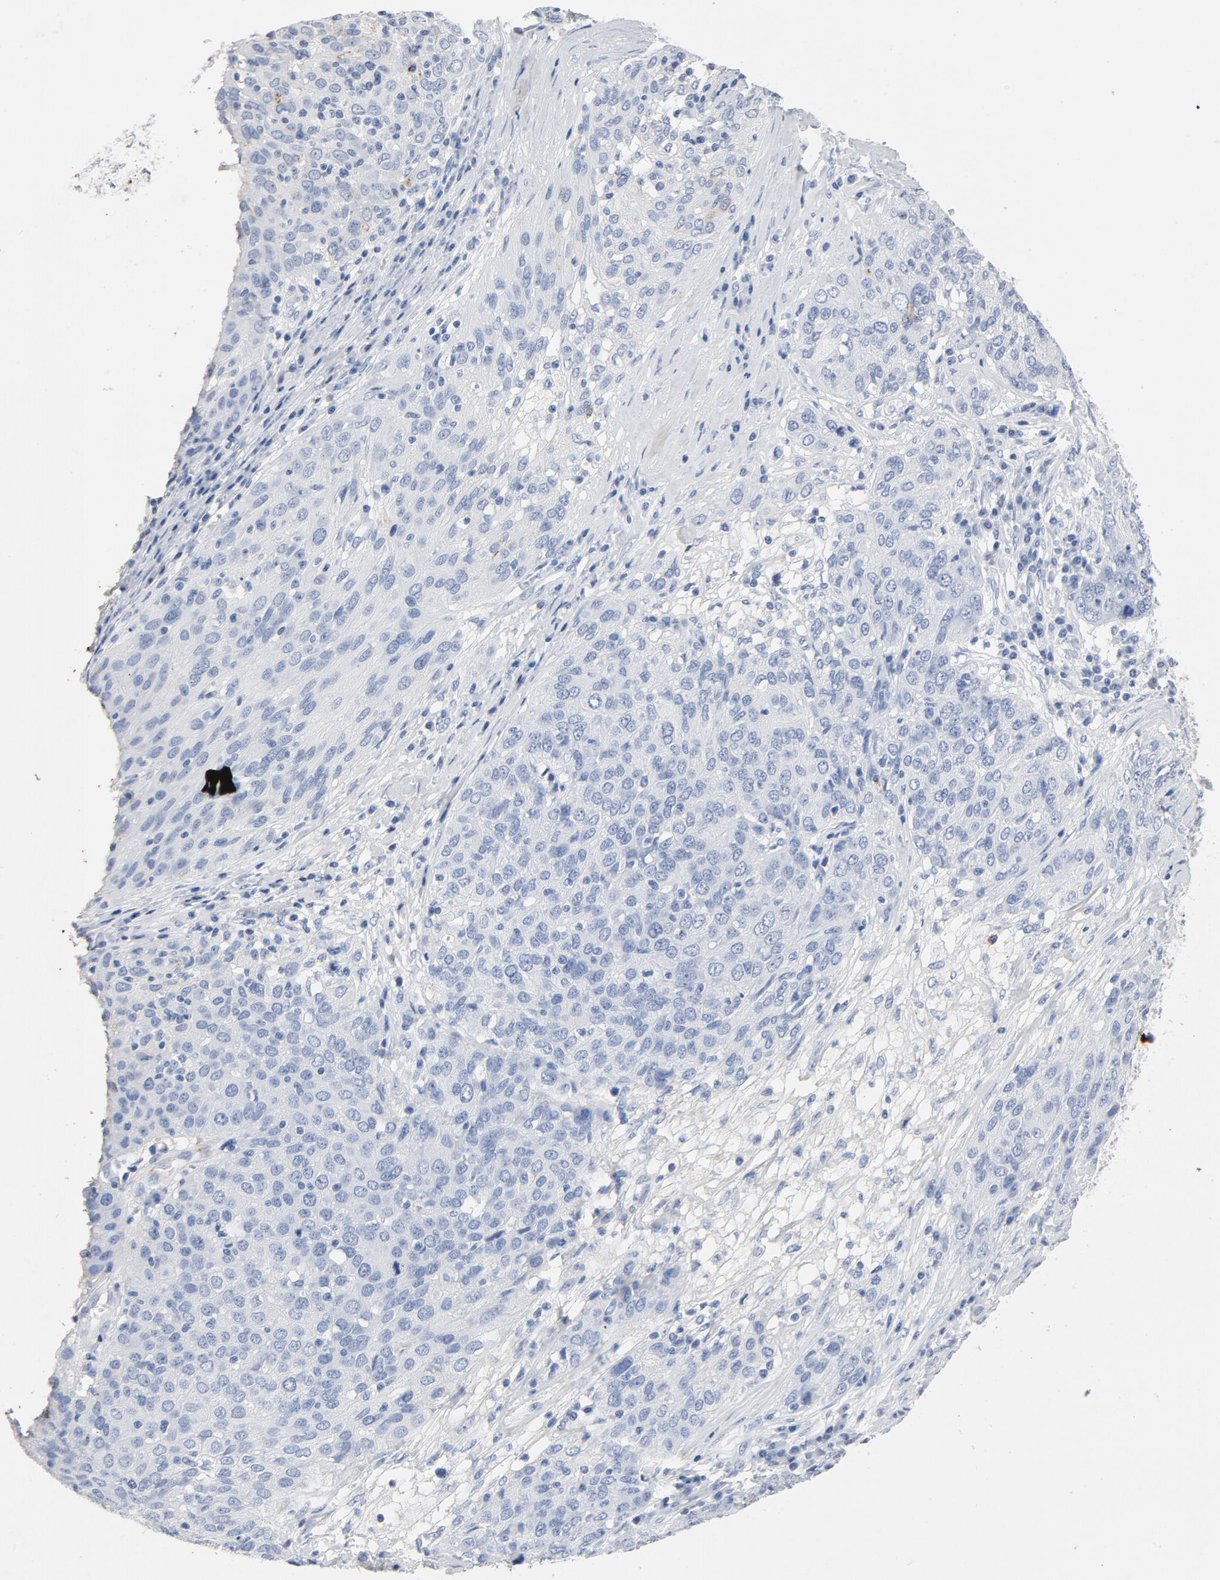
{"staining": {"intensity": "moderate", "quantity": "<25%", "location": "cytoplasmic/membranous"}, "tissue": "ovarian cancer", "cell_type": "Tumor cells", "image_type": "cancer", "snomed": [{"axis": "morphology", "description": "Carcinoma, endometroid"}, {"axis": "topography", "description": "Ovary"}], "caption": "IHC of ovarian endometroid carcinoma reveals low levels of moderate cytoplasmic/membranous positivity in about <25% of tumor cells.", "gene": "PTPRB", "patient": {"sex": "female", "age": 50}}